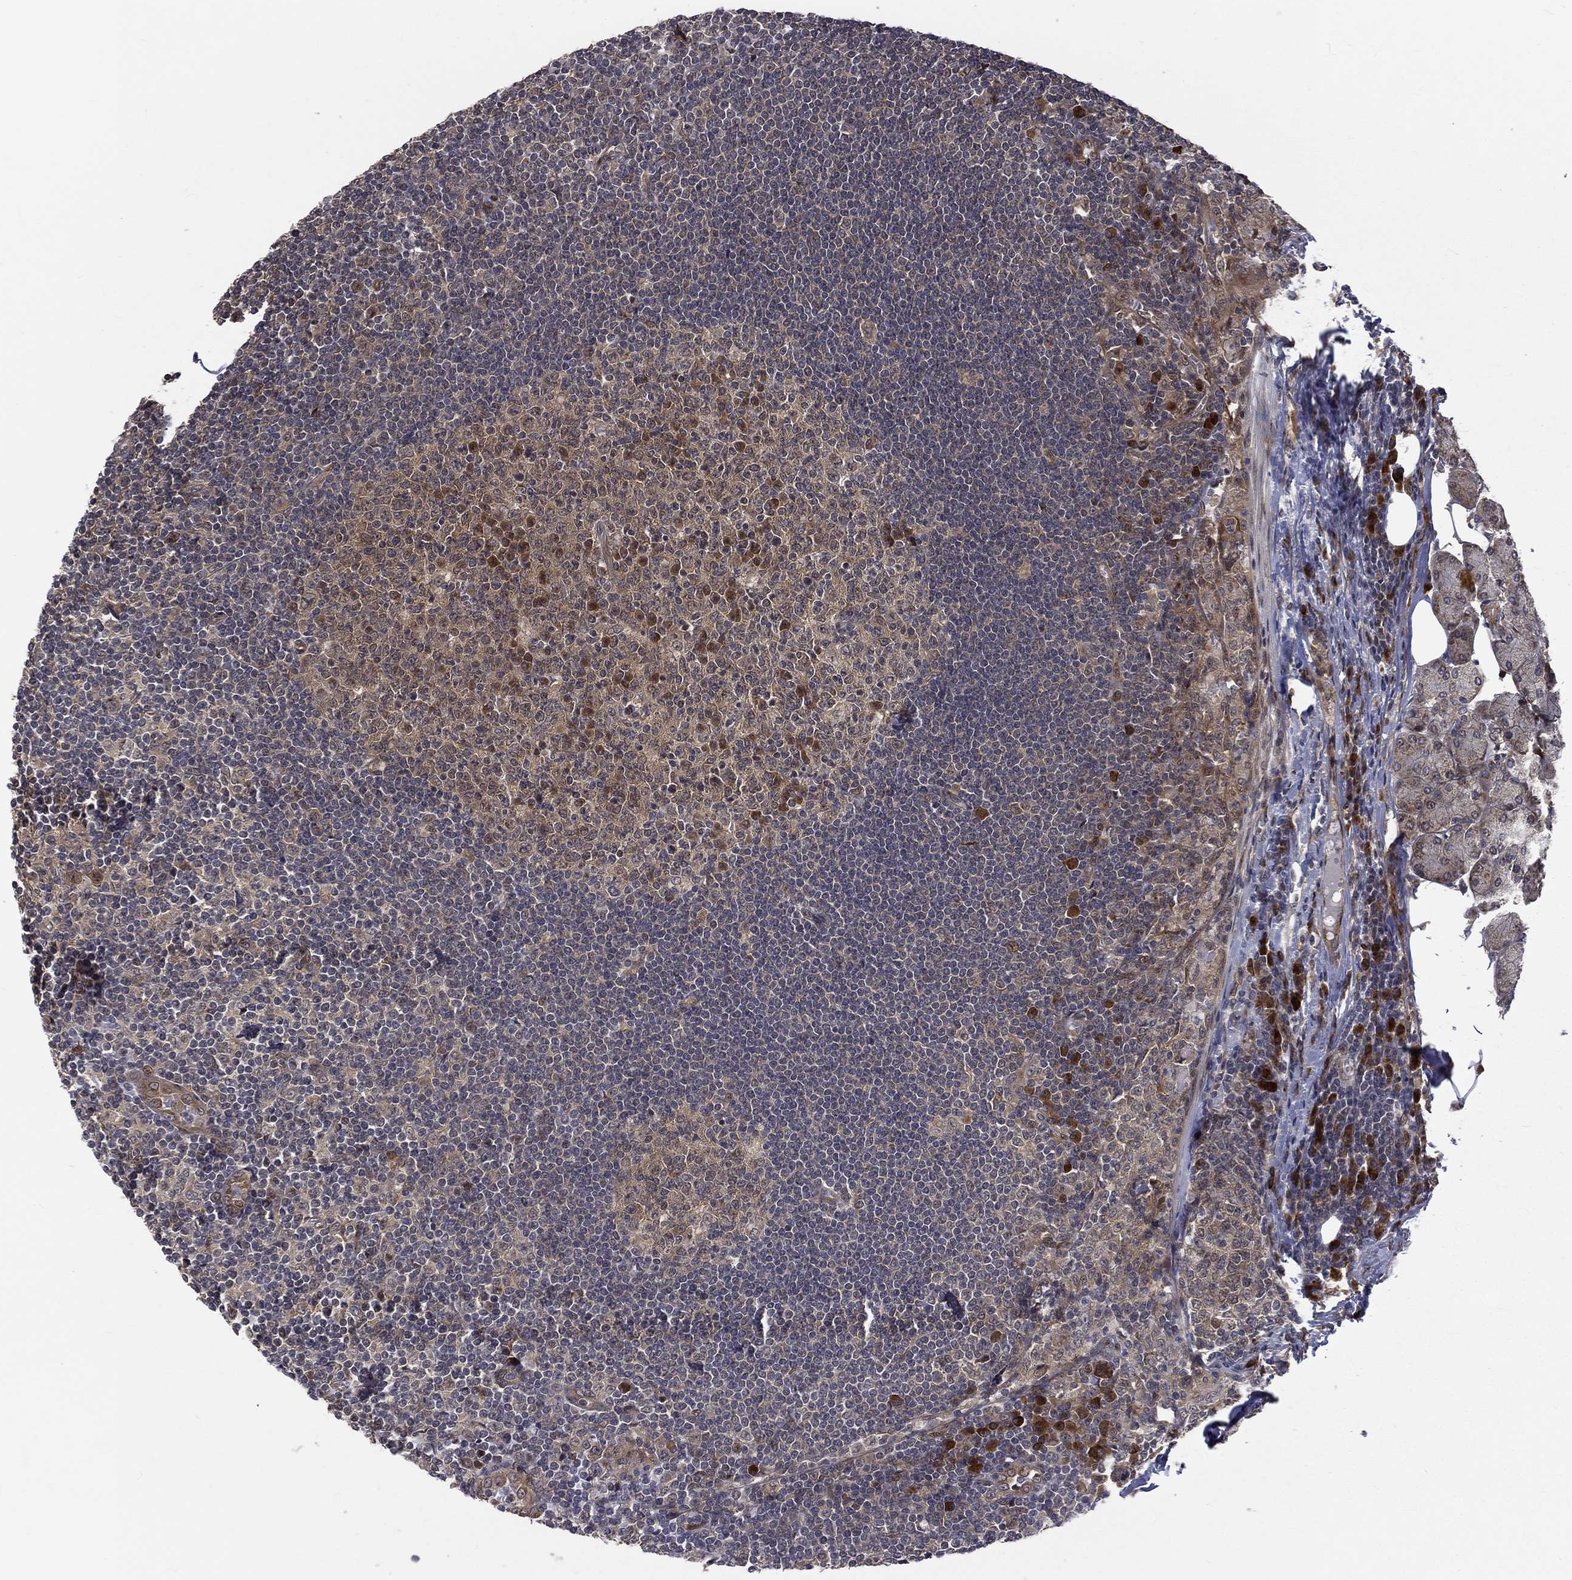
{"staining": {"intensity": "moderate", "quantity": "<25%", "location": "cytoplasmic/membranous"}, "tissue": "lymph node", "cell_type": "Germinal center cells", "image_type": "normal", "snomed": [{"axis": "morphology", "description": "Normal tissue, NOS"}, {"axis": "topography", "description": "Lymph node"}, {"axis": "topography", "description": "Salivary gland"}], "caption": "An image of human lymph node stained for a protein displays moderate cytoplasmic/membranous brown staining in germinal center cells. (brown staining indicates protein expression, while blue staining denotes nuclei).", "gene": "ARL3", "patient": {"sex": "male", "age": 83}}